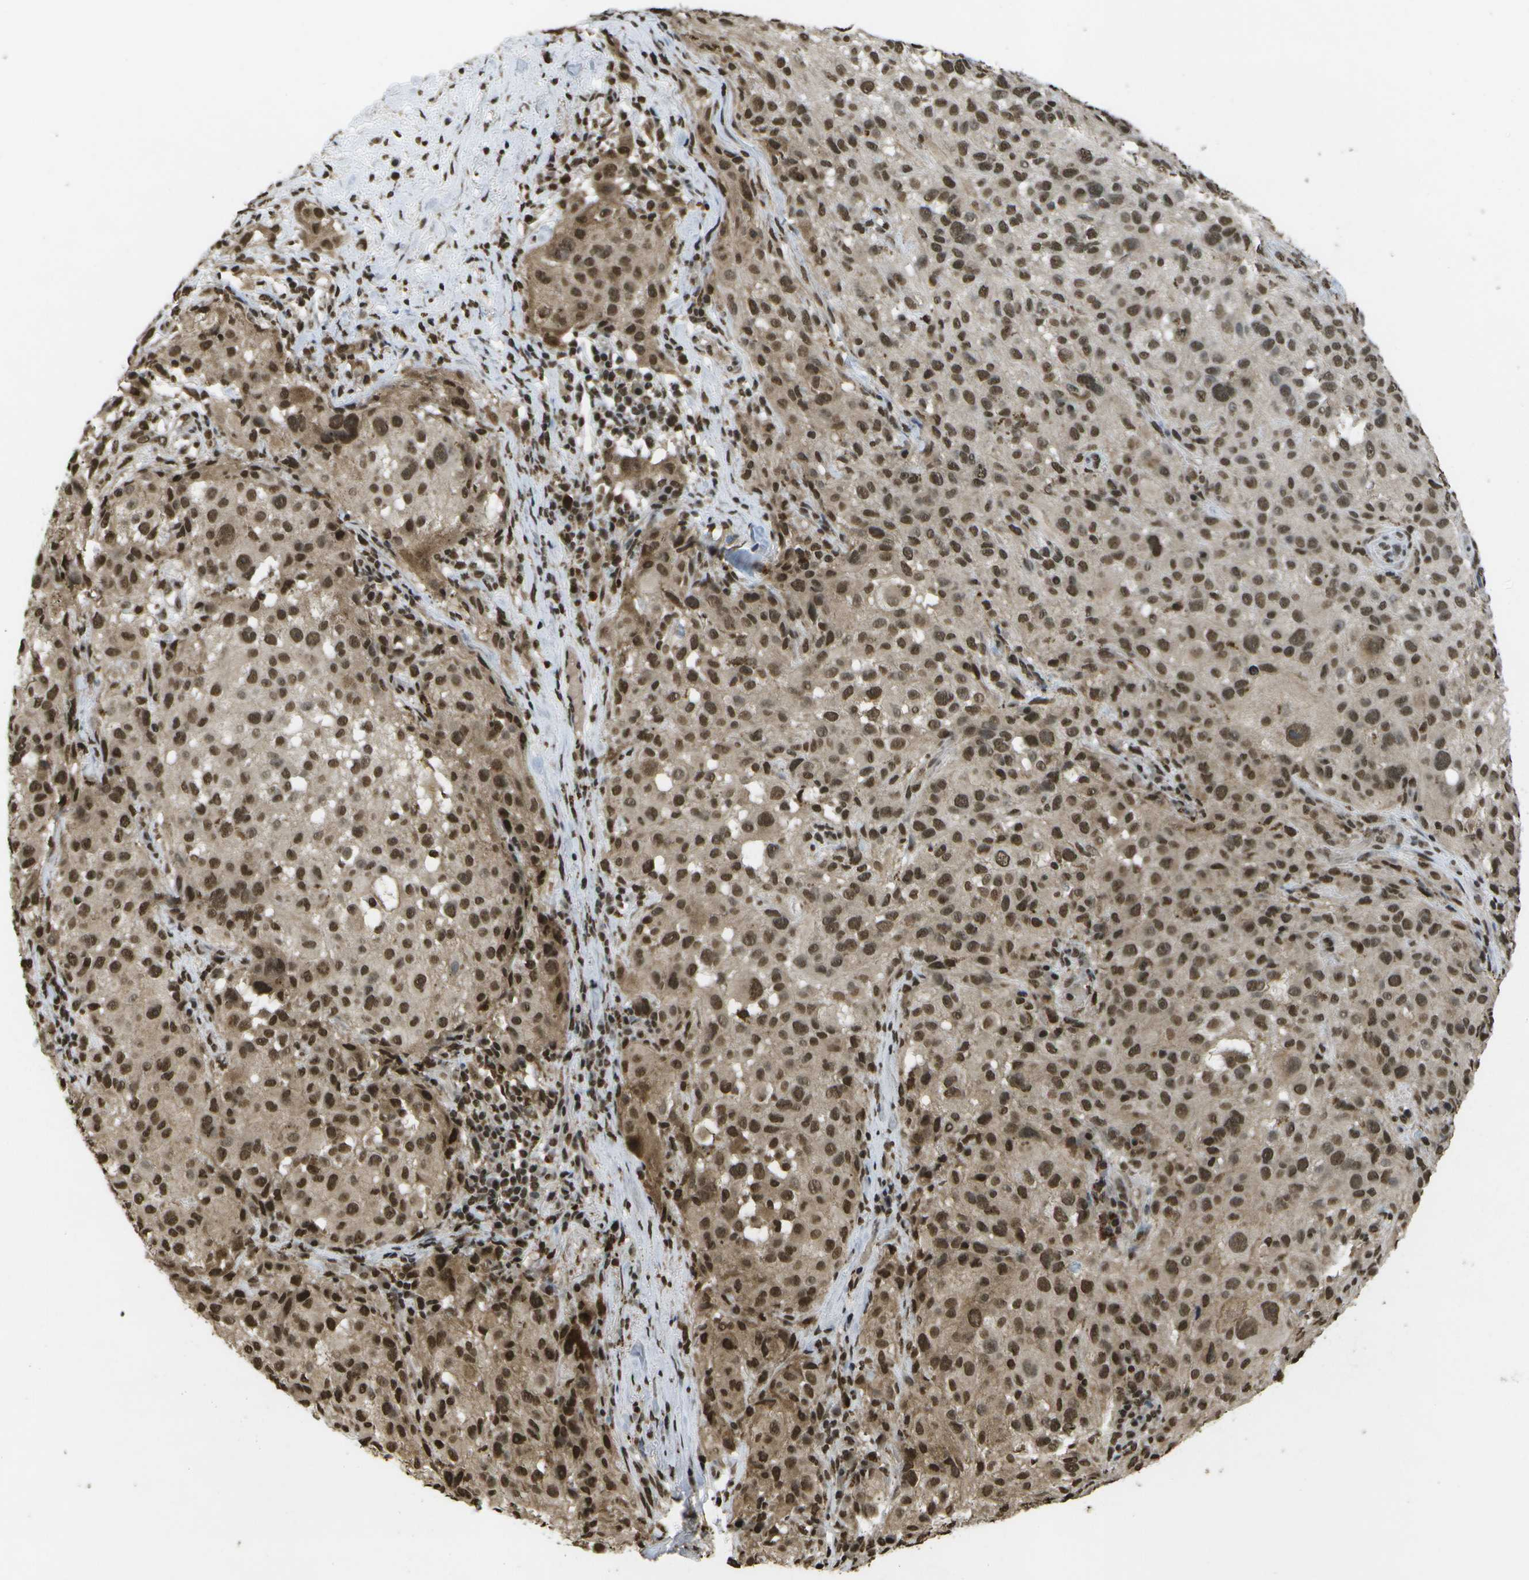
{"staining": {"intensity": "strong", "quantity": ">75%", "location": "cytoplasmic/membranous,nuclear"}, "tissue": "melanoma", "cell_type": "Tumor cells", "image_type": "cancer", "snomed": [{"axis": "morphology", "description": "Necrosis, NOS"}, {"axis": "morphology", "description": "Malignant melanoma, NOS"}, {"axis": "topography", "description": "Skin"}], "caption": "Brown immunohistochemical staining in malignant melanoma demonstrates strong cytoplasmic/membranous and nuclear positivity in approximately >75% of tumor cells.", "gene": "SPEN", "patient": {"sex": "female", "age": 87}}